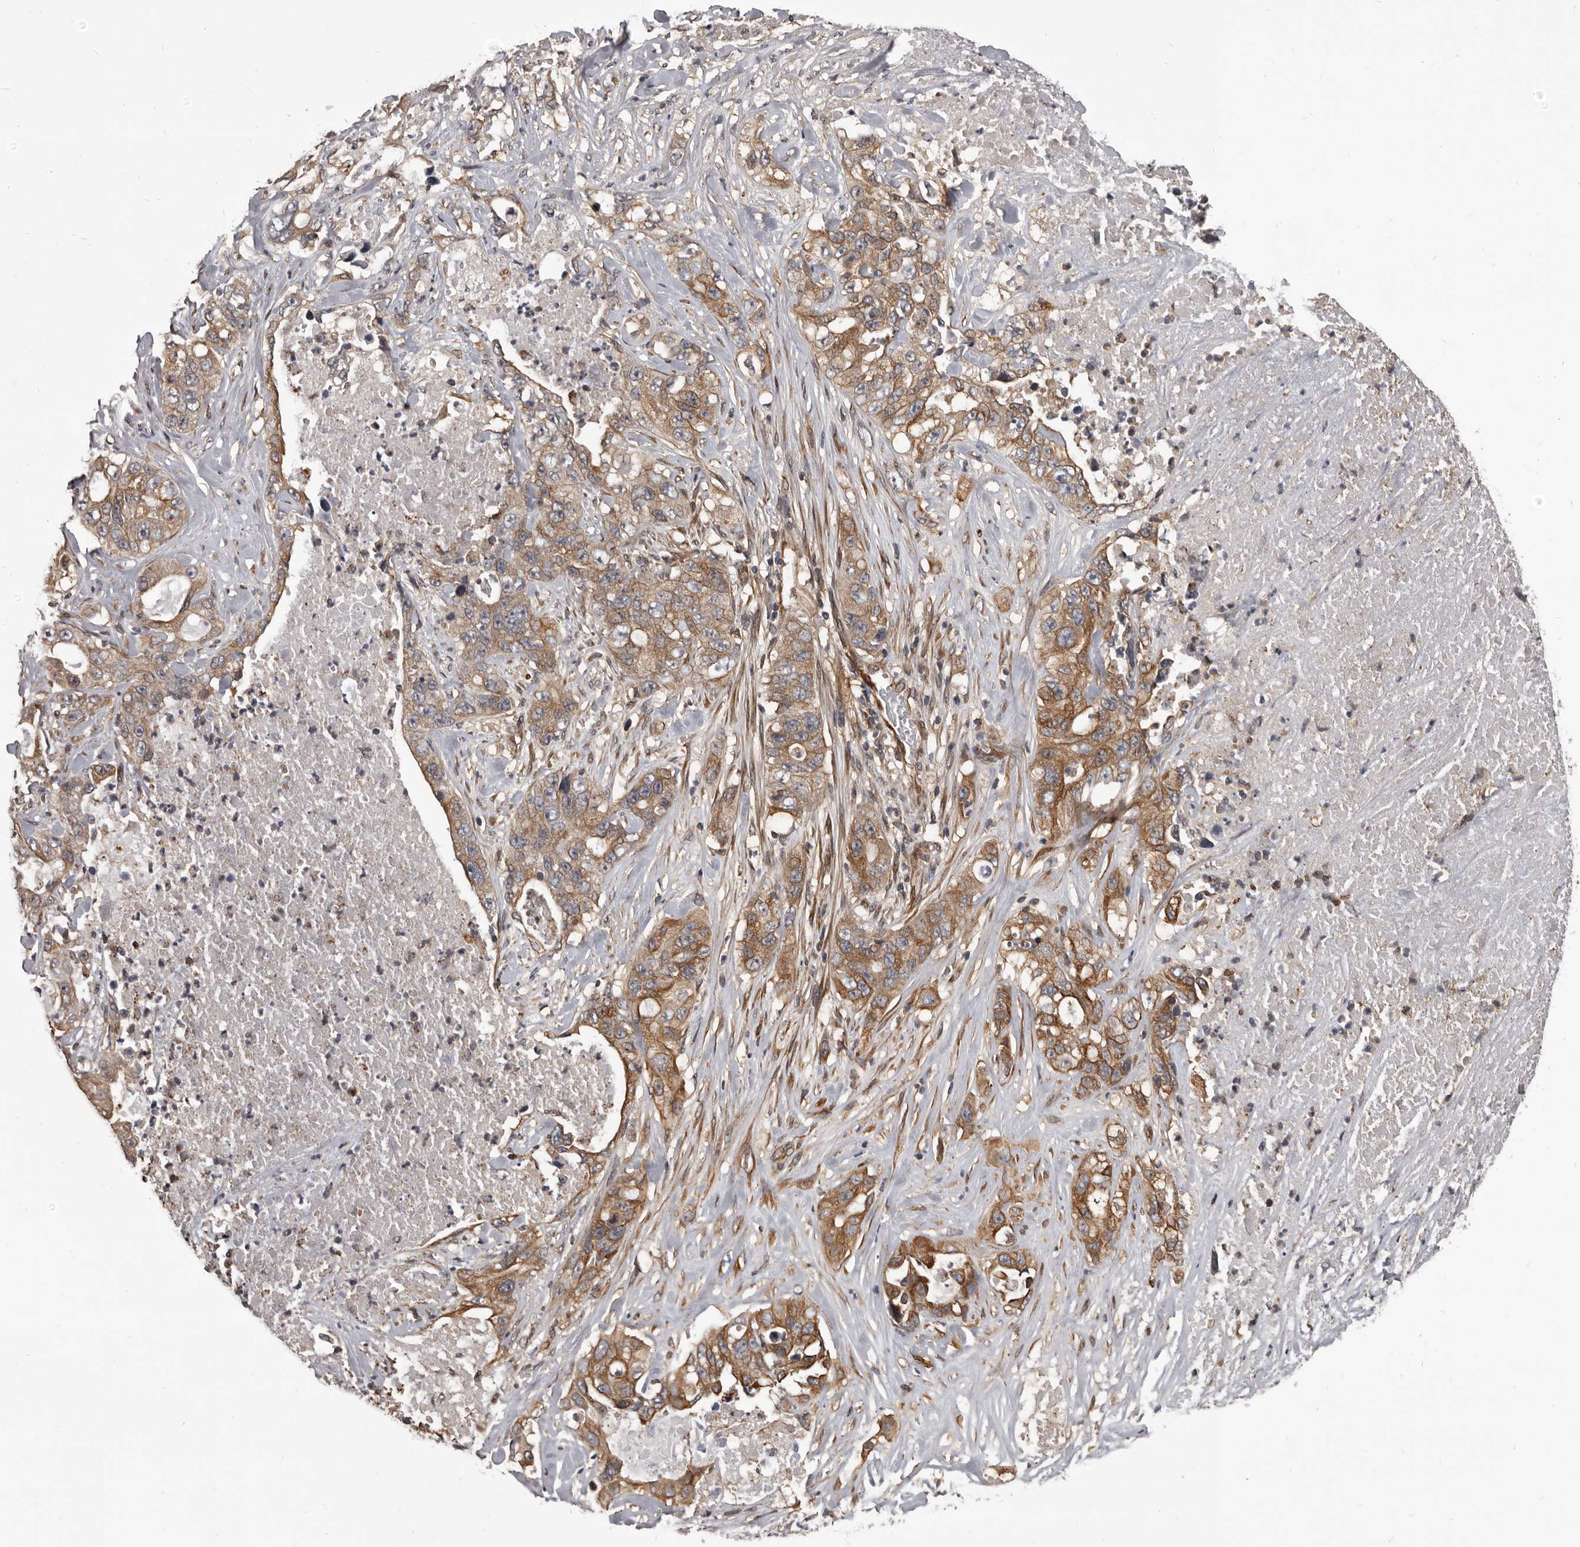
{"staining": {"intensity": "moderate", "quantity": ">75%", "location": "cytoplasmic/membranous"}, "tissue": "lung cancer", "cell_type": "Tumor cells", "image_type": "cancer", "snomed": [{"axis": "morphology", "description": "Adenocarcinoma, NOS"}, {"axis": "topography", "description": "Lung"}], "caption": "The histopathology image displays a brown stain indicating the presence of a protein in the cytoplasmic/membranous of tumor cells in adenocarcinoma (lung). (DAB (3,3'-diaminobenzidine) IHC with brightfield microscopy, high magnification).", "gene": "ADAMTS20", "patient": {"sex": "female", "age": 51}}